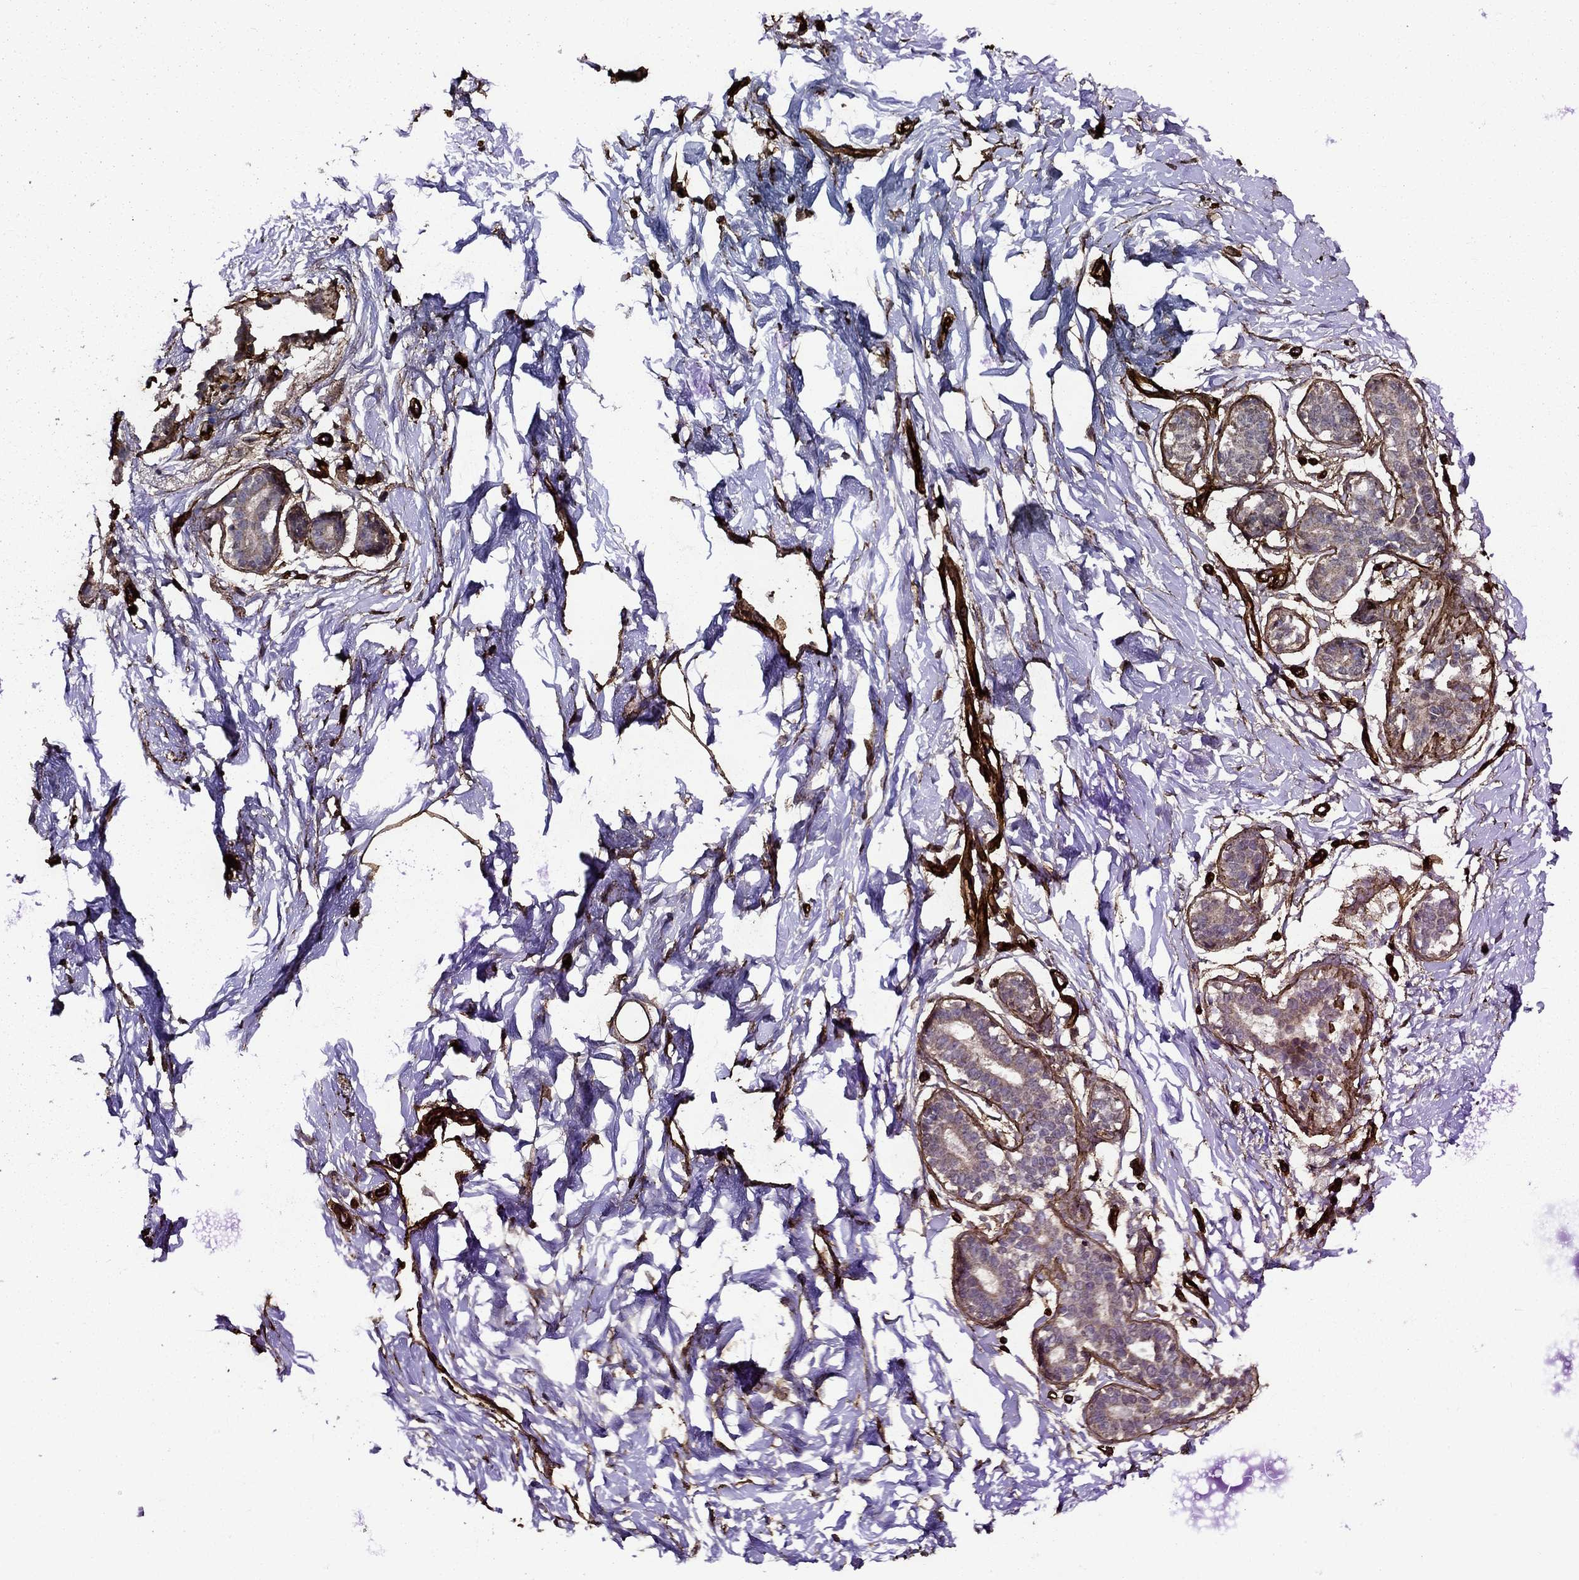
{"staining": {"intensity": "moderate", "quantity": "25%-75%", "location": "cytoplasmic/membranous"}, "tissue": "breast", "cell_type": "Glandular cells", "image_type": "normal", "snomed": [{"axis": "morphology", "description": "Normal tissue, NOS"}, {"axis": "morphology", "description": "Lobular carcinoma, in situ"}, {"axis": "topography", "description": "Breast"}], "caption": "This is an image of immunohistochemistry staining of normal breast, which shows moderate positivity in the cytoplasmic/membranous of glandular cells.", "gene": "COL18A1", "patient": {"sex": "female", "age": 35}}